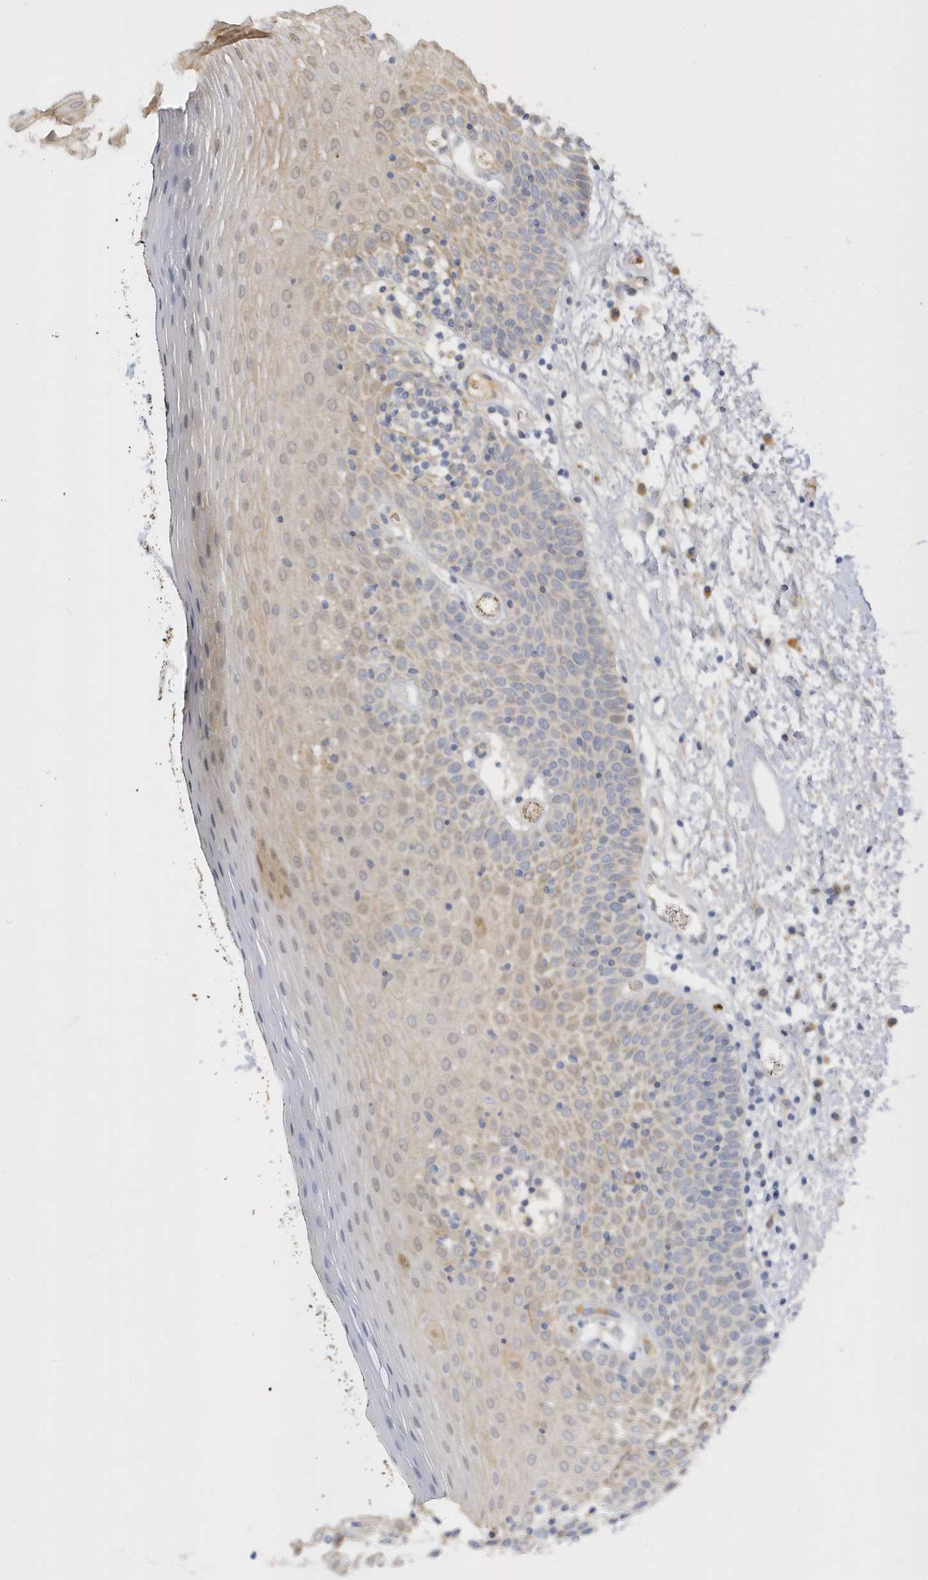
{"staining": {"intensity": "moderate", "quantity": "<25%", "location": "cytoplasmic/membranous"}, "tissue": "oral mucosa", "cell_type": "Squamous epithelial cells", "image_type": "normal", "snomed": [{"axis": "morphology", "description": "Normal tissue, NOS"}, {"axis": "topography", "description": "Oral tissue"}], "caption": "Brown immunohistochemical staining in normal oral mucosa reveals moderate cytoplasmic/membranous positivity in about <25% of squamous epithelial cells.", "gene": "DPP9", "patient": {"sex": "male", "age": 74}}